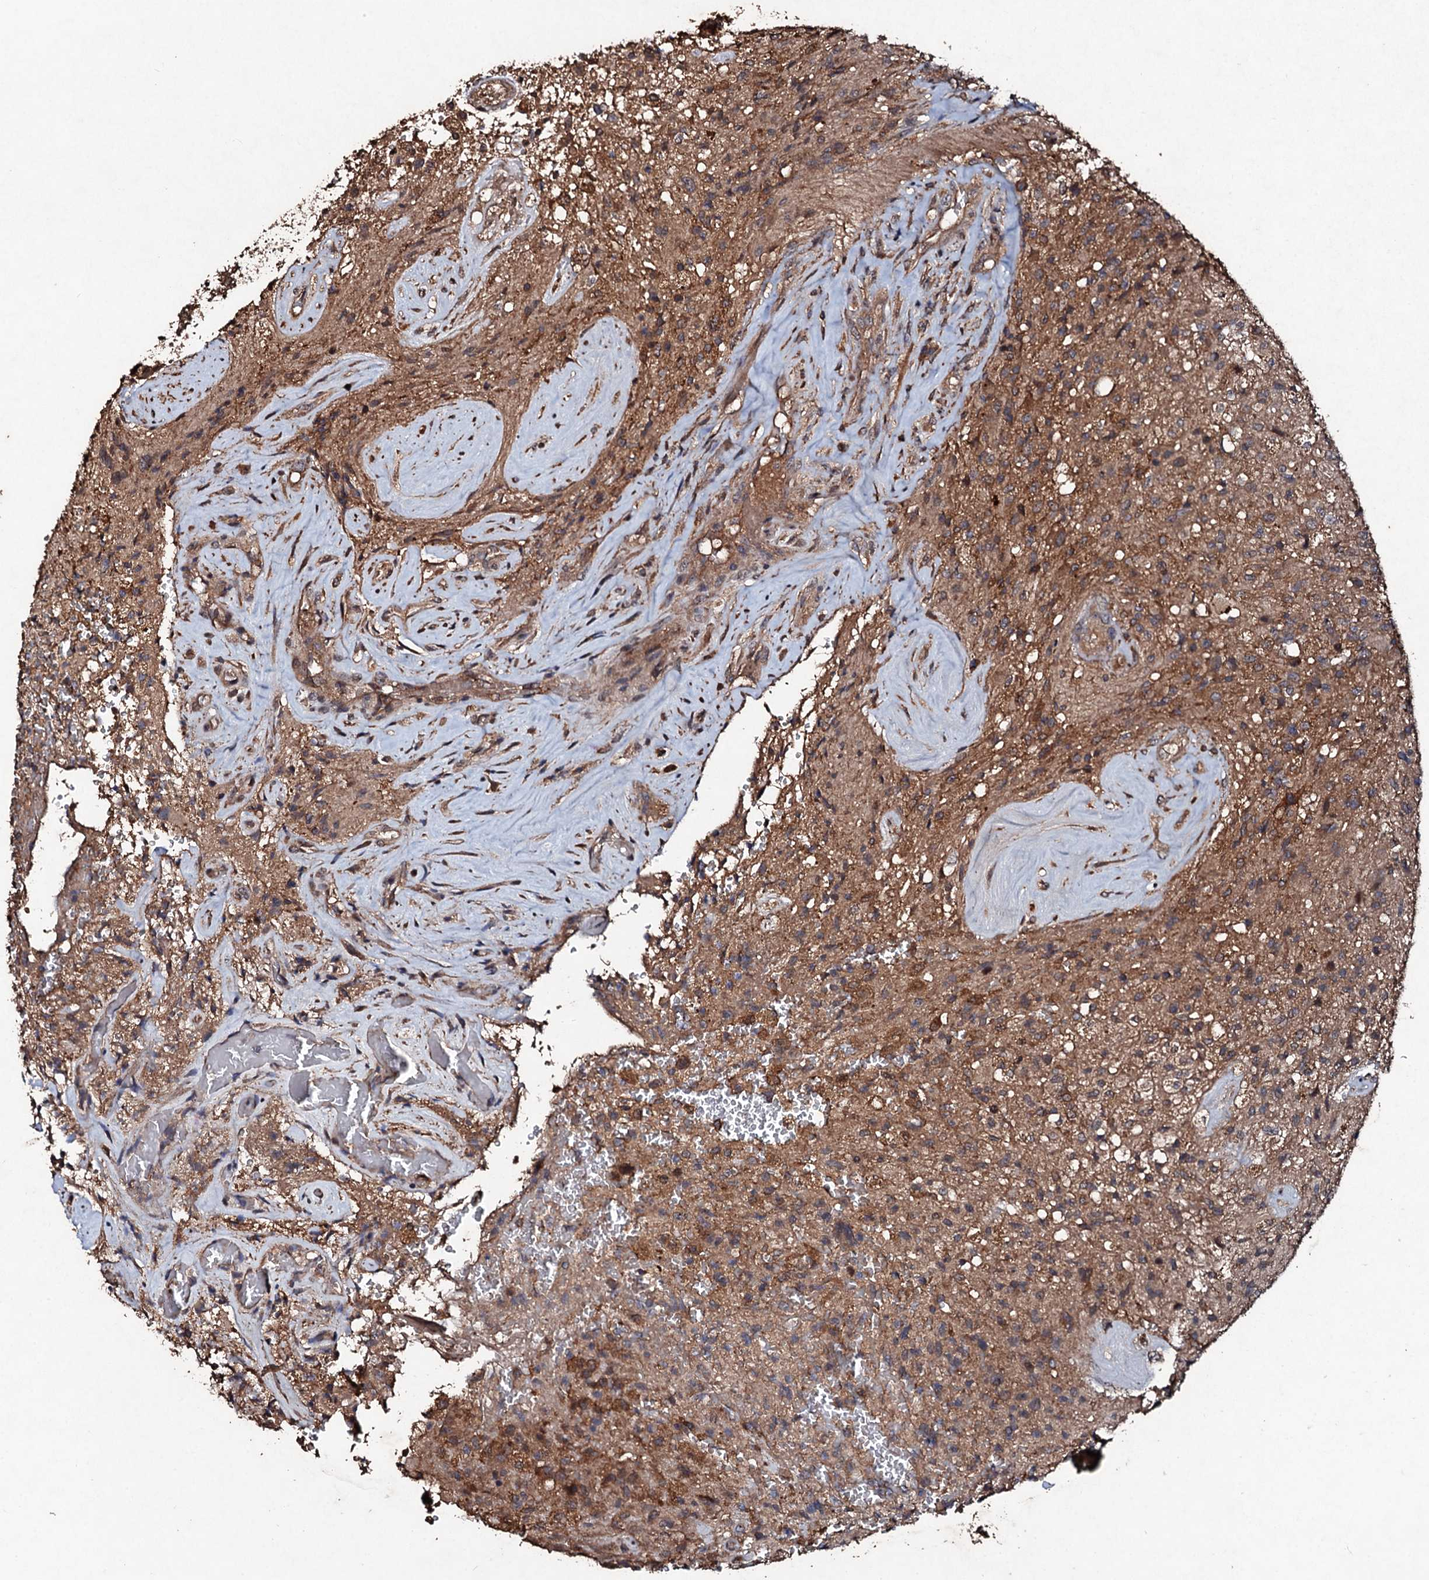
{"staining": {"intensity": "moderate", "quantity": ">75%", "location": "cytoplasmic/membranous"}, "tissue": "glioma", "cell_type": "Tumor cells", "image_type": "cancer", "snomed": [{"axis": "morphology", "description": "Glioma, malignant, High grade"}, {"axis": "topography", "description": "Brain"}], "caption": "DAB (3,3'-diaminobenzidine) immunohistochemical staining of human malignant glioma (high-grade) demonstrates moderate cytoplasmic/membranous protein expression in about >75% of tumor cells.", "gene": "KERA", "patient": {"sex": "male", "age": 56}}